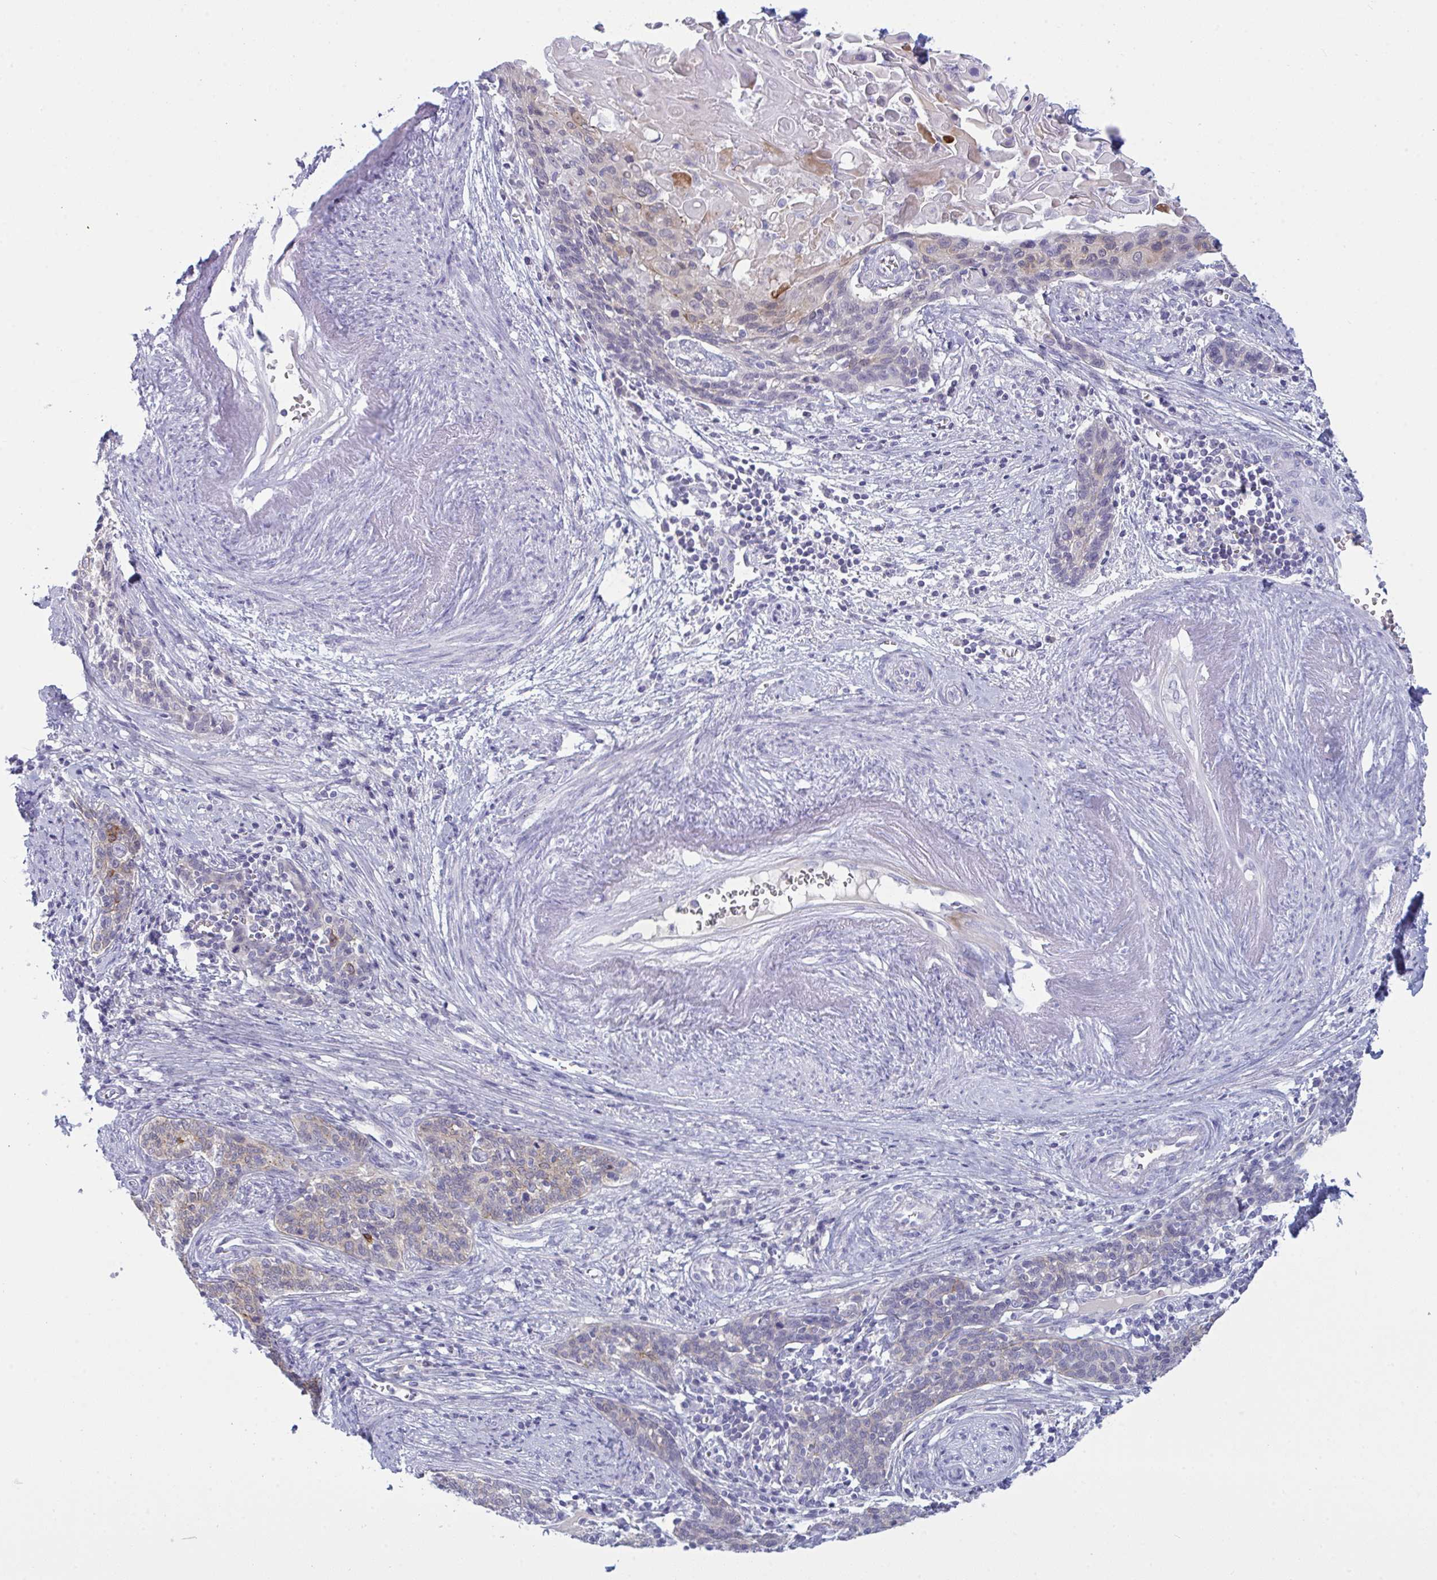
{"staining": {"intensity": "weak", "quantity": "<25%", "location": "cytoplasmic/membranous"}, "tissue": "cervical cancer", "cell_type": "Tumor cells", "image_type": "cancer", "snomed": [{"axis": "morphology", "description": "Squamous cell carcinoma, NOS"}, {"axis": "topography", "description": "Cervix"}], "caption": "Immunohistochemistry photomicrograph of cervical cancer (squamous cell carcinoma) stained for a protein (brown), which reveals no expression in tumor cells.", "gene": "TENT5D", "patient": {"sex": "female", "age": 39}}